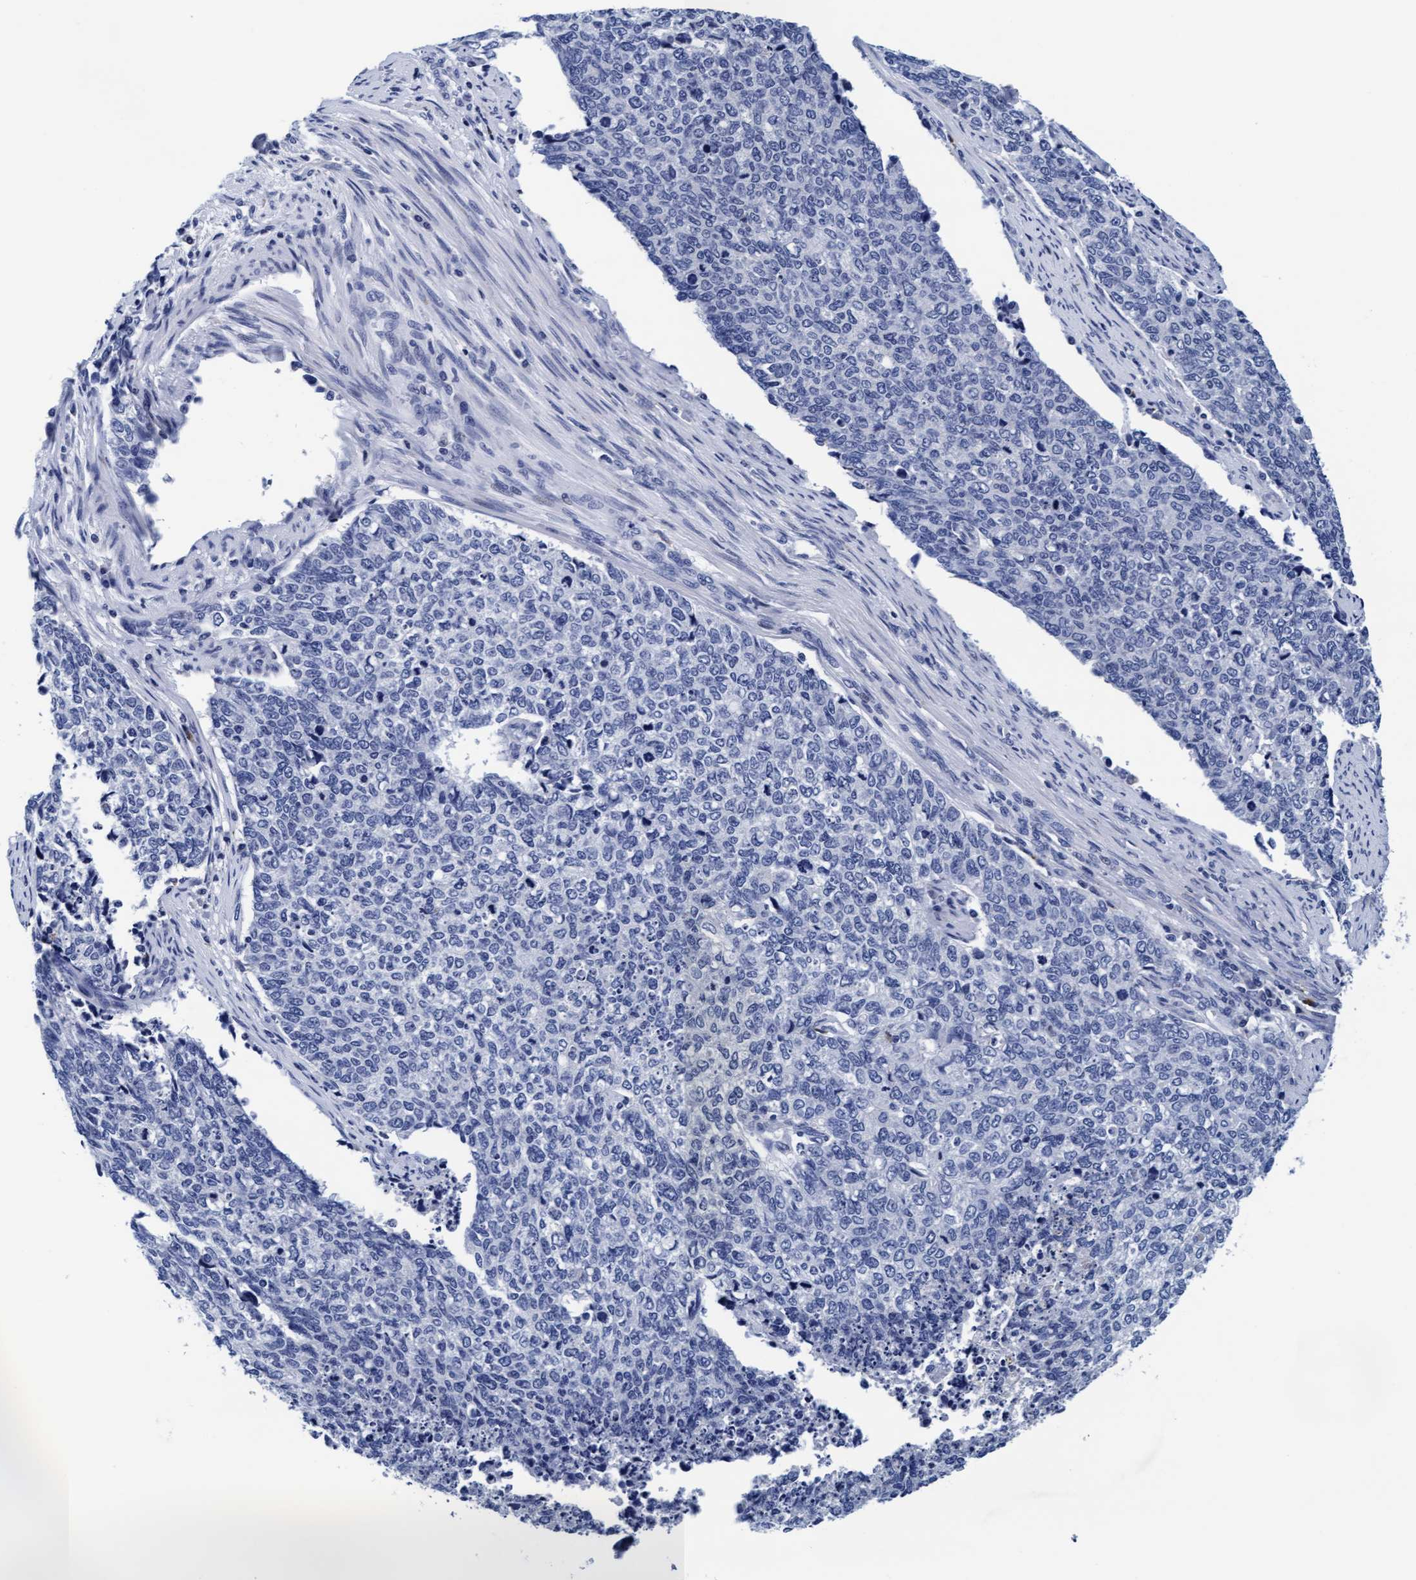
{"staining": {"intensity": "negative", "quantity": "none", "location": "none"}, "tissue": "cervical cancer", "cell_type": "Tumor cells", "image_type": "cancer", "snomed": [{"axis": "morphology", "description": "Squamous cell carcinoma, NOS"}, {"axis": "topography", "description": "Cervix"}], "caption": "A histopathology image of cervical squamous cell carcinoma stained for a protein reveals no brown staining in tumor cells.", "gene": "ARSG", "patient": {"sex": "female", "age": 63}}